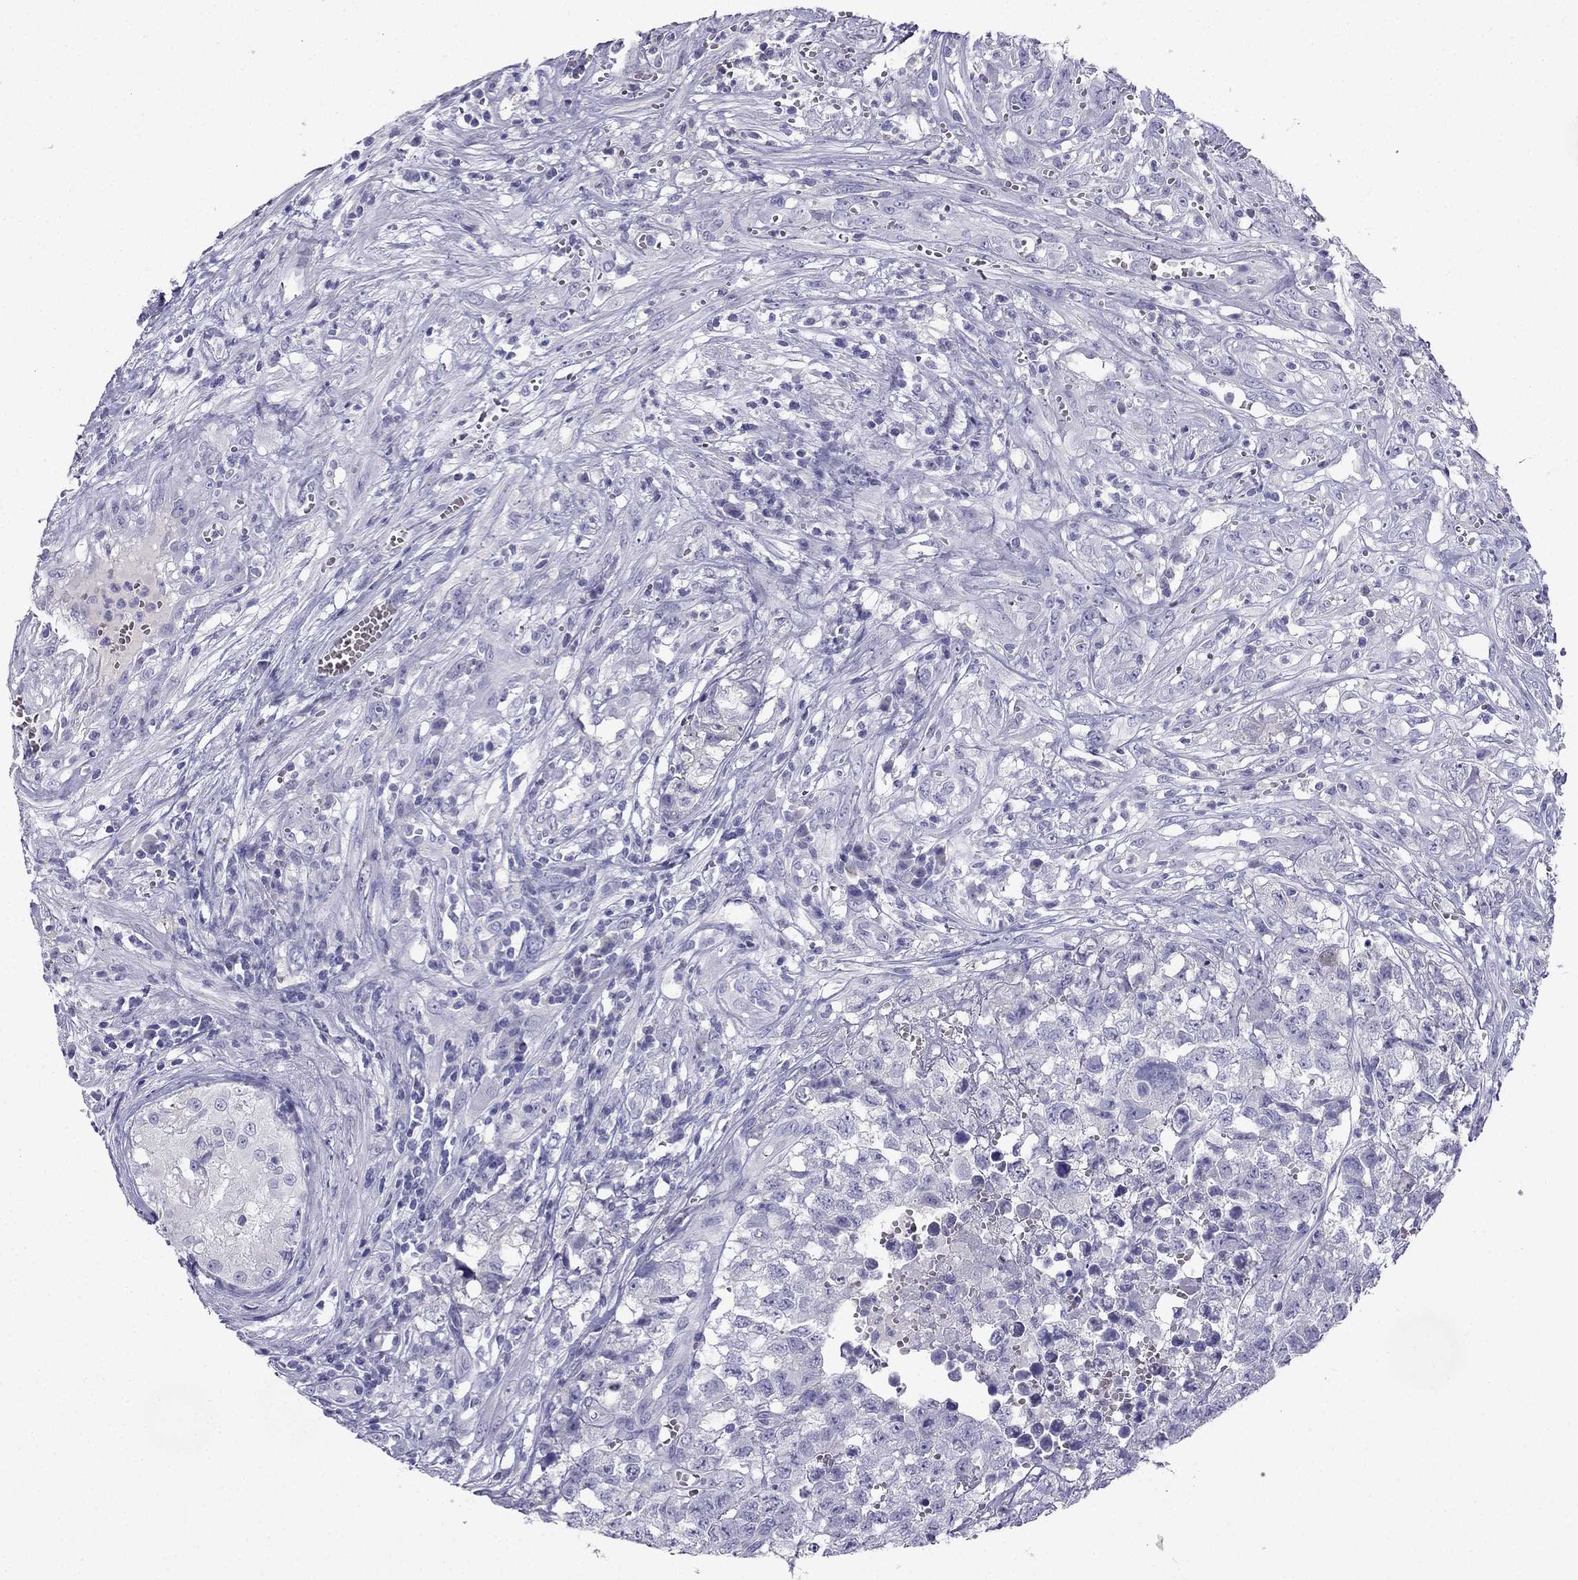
{"staining": {"intensity": "negative", "quantity": "none", "location": "none"}, "tissue": "testis cancer", "cell_type": "Tumor cells", "image_type": "cancer", "snomed": [{"axis": "morphology", "description": "Seminoma, NOS"}, {"axis": "morphology", "description": "Carcinoma, Embryonal, NOS"}, {"axis": "topography", "description": "Testis"}], "caption": "The photomicrograph demonstrates no staining of tumor cells in testis cancer.", "gene": "NPTX1", "patient": {"sex": "male", "age": 22}}